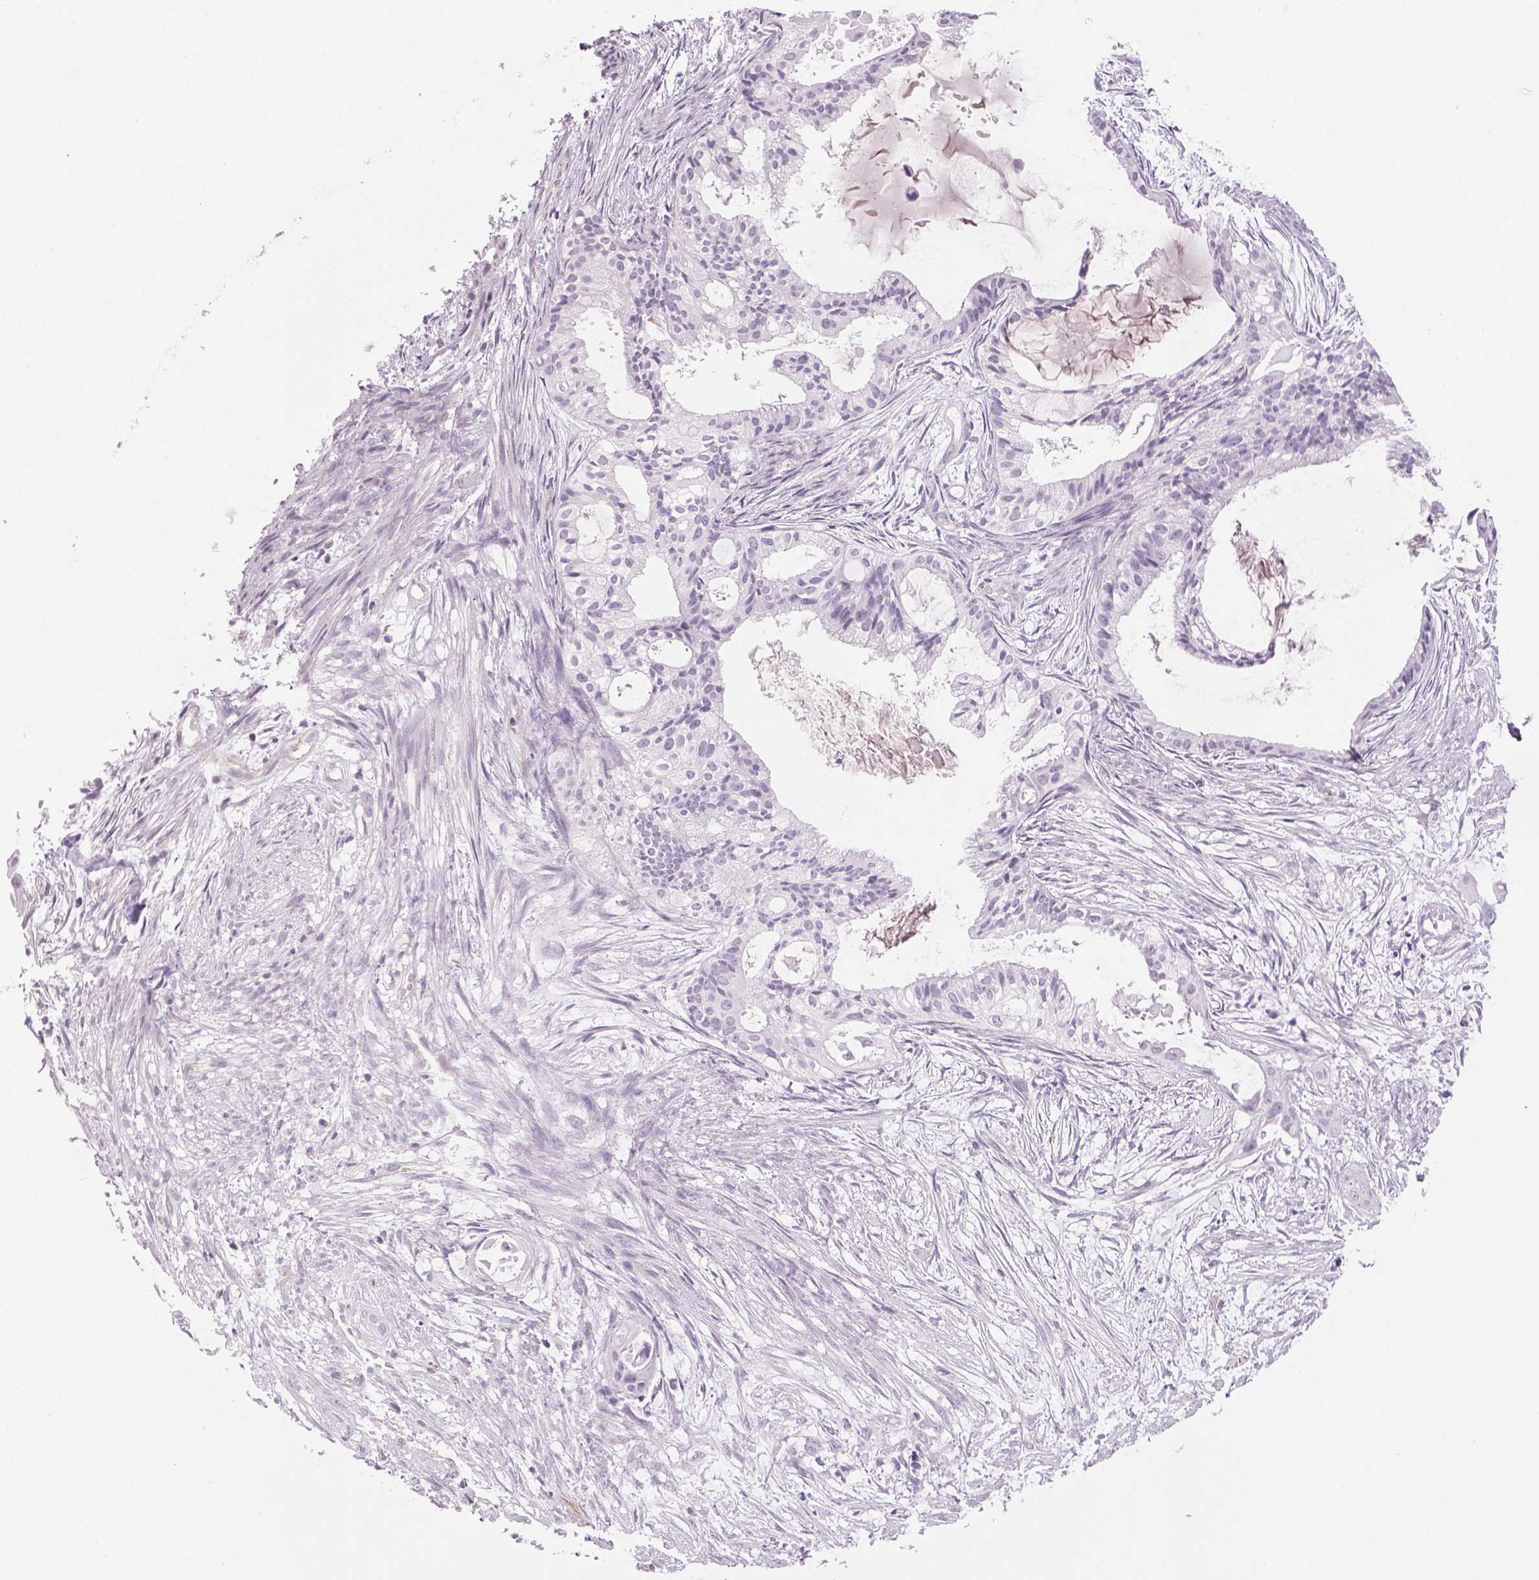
{"staining": {"intensity": "negative", "quantity": "none", "location": "none"}, "tissue": "endometrial cancer", "cell_type": "Tumor cells", "image_type": "cancer", "snomed": [{"axis": "morphology", "description": "Adenocarcinoma, NOS"}, {"axis": "topography", "description": "Endometrium"}], "caption": "IHC photomicrograph of neoplastic tissue: human endometrial cancer (adenocarcinoma) stained with DAB shows no significant protein expression in tumor cells. Brightfield microscopy of immunohistochemistry (IHC) stained with DAB (3,3'-diaminobenzidine) (brown) and hematoxylin (blue), captured at high magnification.", "gene": "PRRT1", "patient": {"sex": "female", "age": 86}}